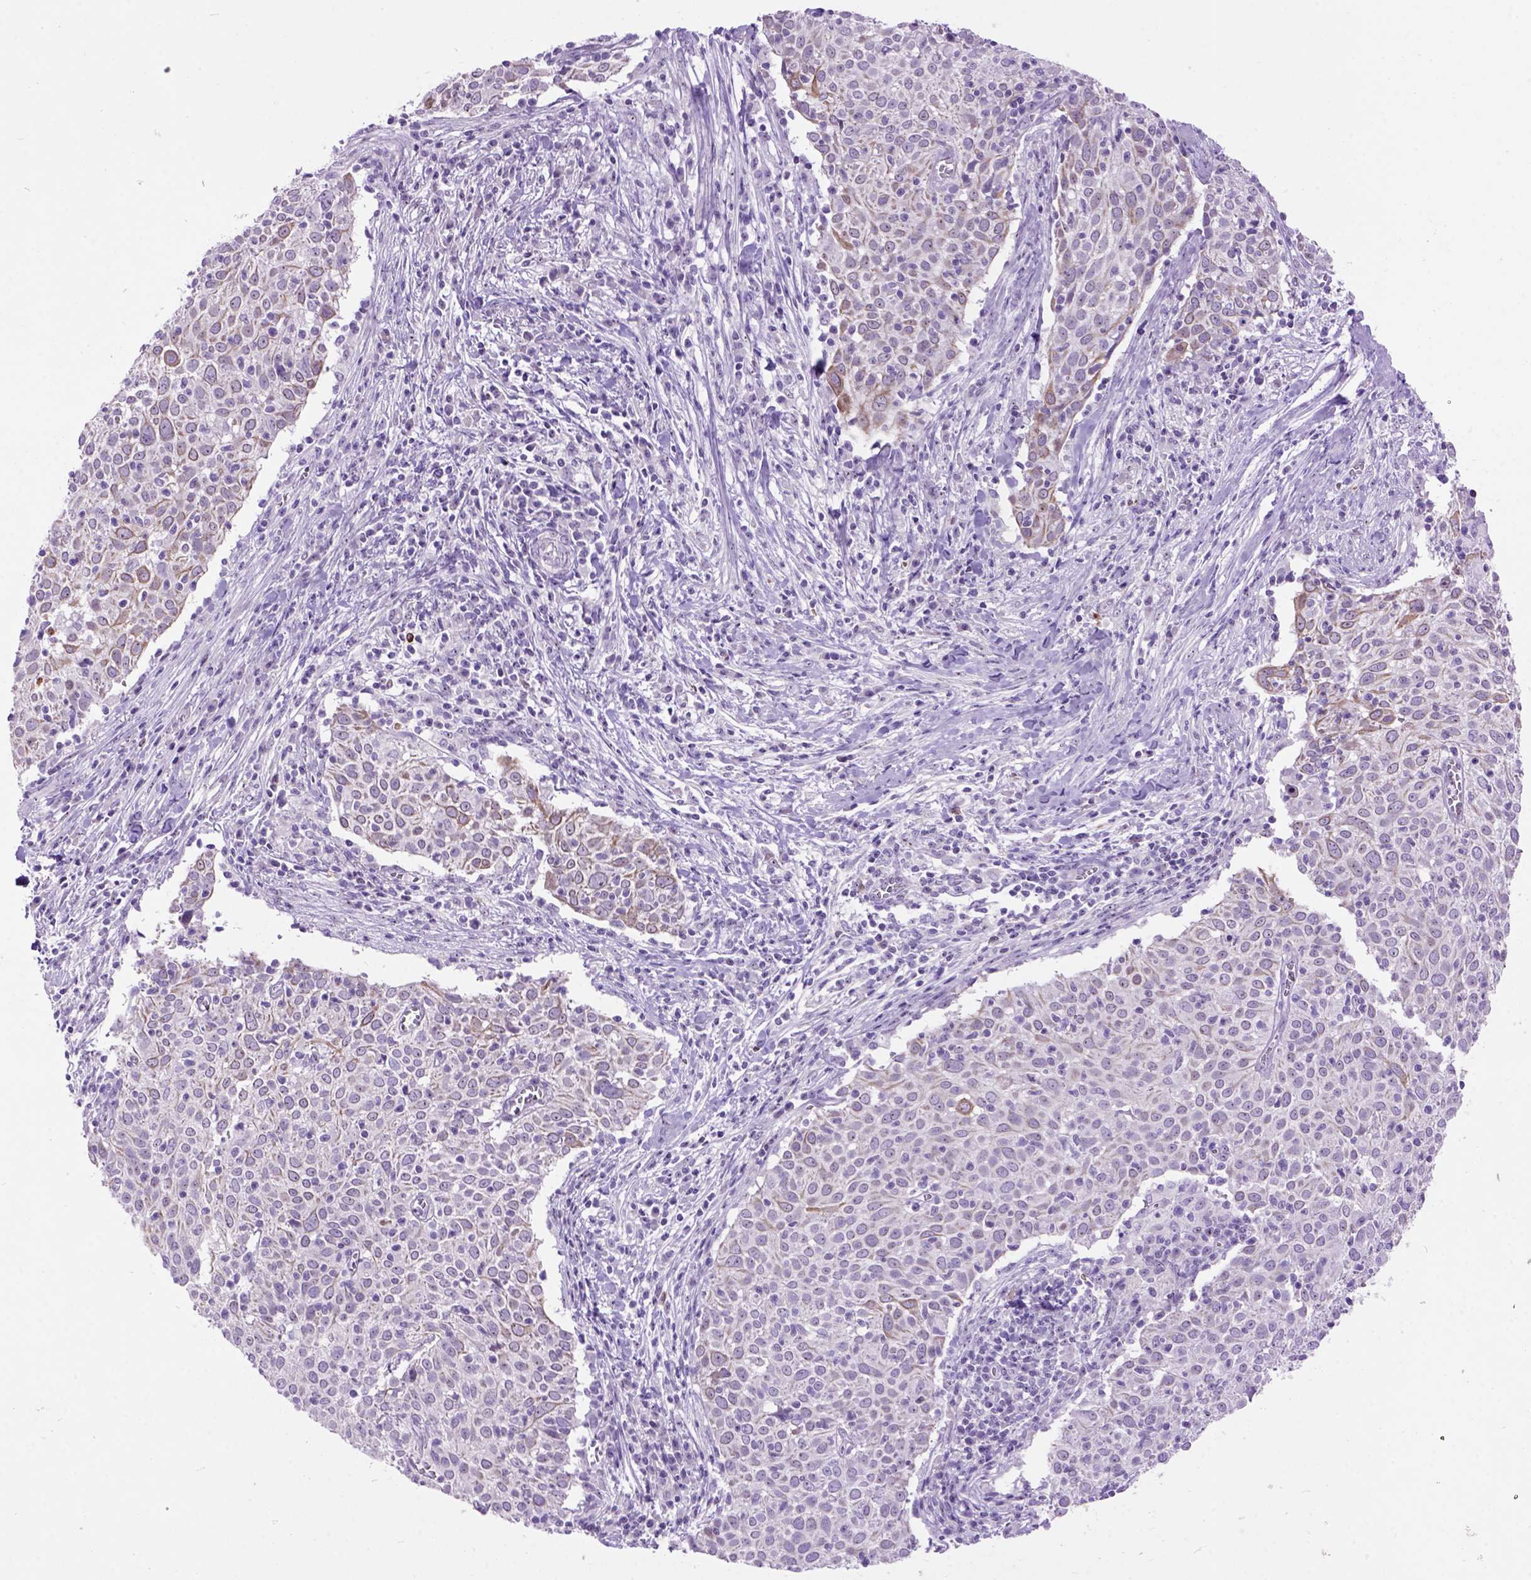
{"staining": {"intensity": "moderate", "quantity": "<25%", "location": "cytoplasmic/membranous"}, "tissue": "cervical cancer", "cell_type": "Tumor cells", "image_type": "cancer", "snomed": [{"axis": "morphology", "description": "Squamous cell carcinoma, NOS"}, {"axis": "topography", "description": "Cervix"}], "caption": "A high-resolution photomicrograph shows immunohistochemistry (IHC) staining of cervical squamous cell carcinoma, which displays moderate cytoplasmic/membranous positivity in about <25% of tumor cells. (IHC, brightfield microscopy, high magnification).", "gene": "MAPT", "patient": {"sex": "female", "age": 39}}